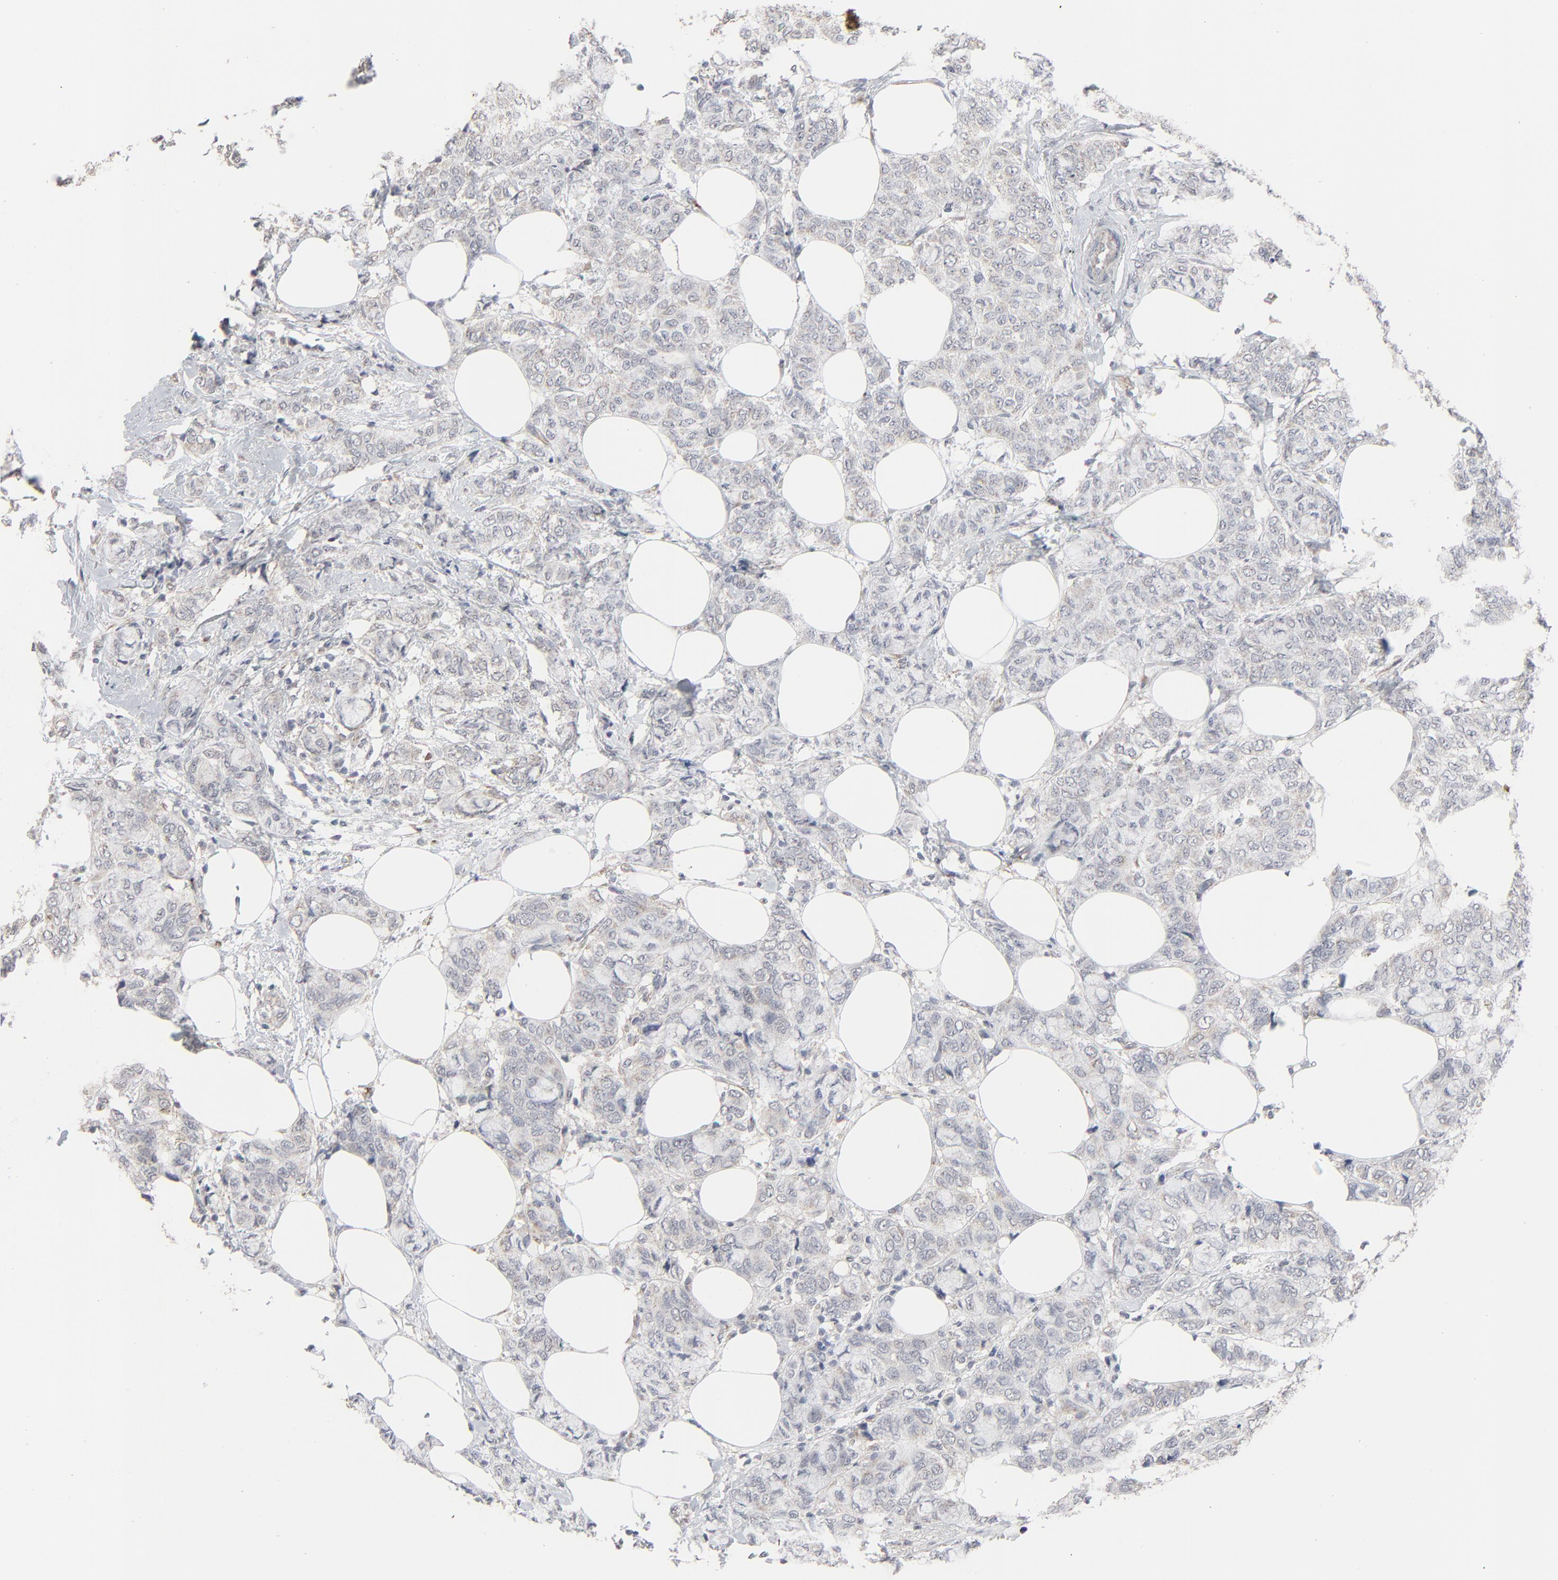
{"staining": {"intensity": "negative", "quantity": "none", "location": "none"}, "tissue": "breast cancer", "cell_type": "Tumor cells", "image_type": "cancer", "snomed": [{"axis": "morphology", "description": "Lobular carcinoma"}, {"axis": "topography", "description": "Breast"}], "caption": "Immunohistochemistry histopathology image of neoplastic tissue: lobular carcinoma (breast) stained with DAB (3,3'-diaminobenzidine) displays no significant protein expression in tumor cells.", "gene": "JAM3", "patient": {"sex": "female", "age": 60}}